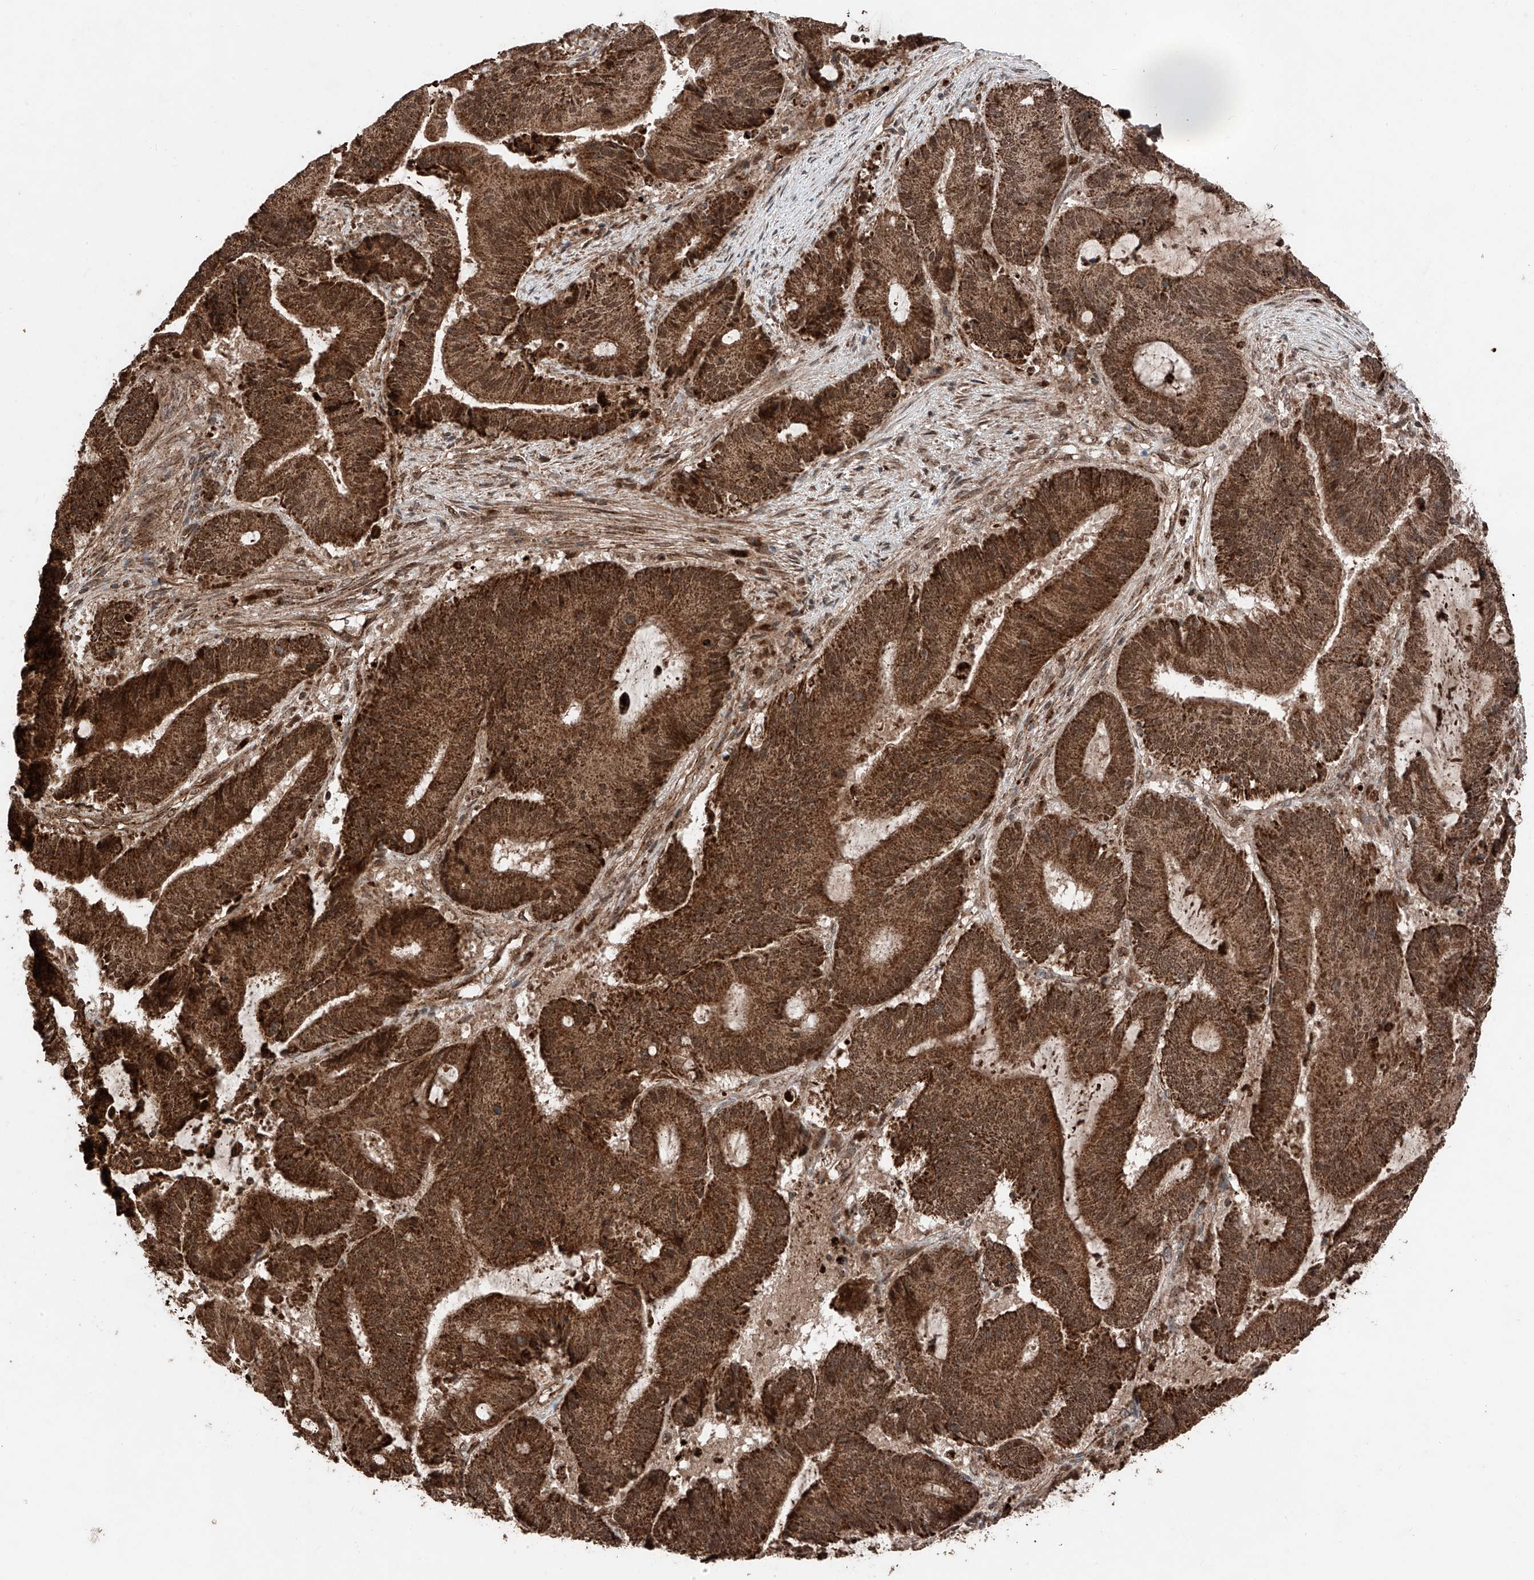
{"staining": {"intensity": "strong", "quantity": ">75%", "location": "cytoplasmic/membranous,nuclear"}, "tissue": "liver cancer", "cell_type": "Tumor cells", "image_type": "cancer", "snomed": [{"axis": "morphology", "description": "Normal tissue, NOS"}, {"axis": "morphology", "description": "Cholangiocarcinoma"}, {"axis": "topography", "description": "Liver"}, {"axis": "topography", "description": "Peripheral nerve tissue"}], "caption": "High-power microscopy captured an immunohistochemistry histopathology image of cholangiocarcinoma (liver), revealing strong cytoplasmic/membranous and nuclear expression in about >75% of tumor cells. The staining is performed using DAB (3,3'-diaminobenzidine) brown chromogen to label protein expression. The nuclei are counter-stained blue using hematoxylin.", "gene": "ZSCAN29", "patient": {"sex": "female", "age": 73}}